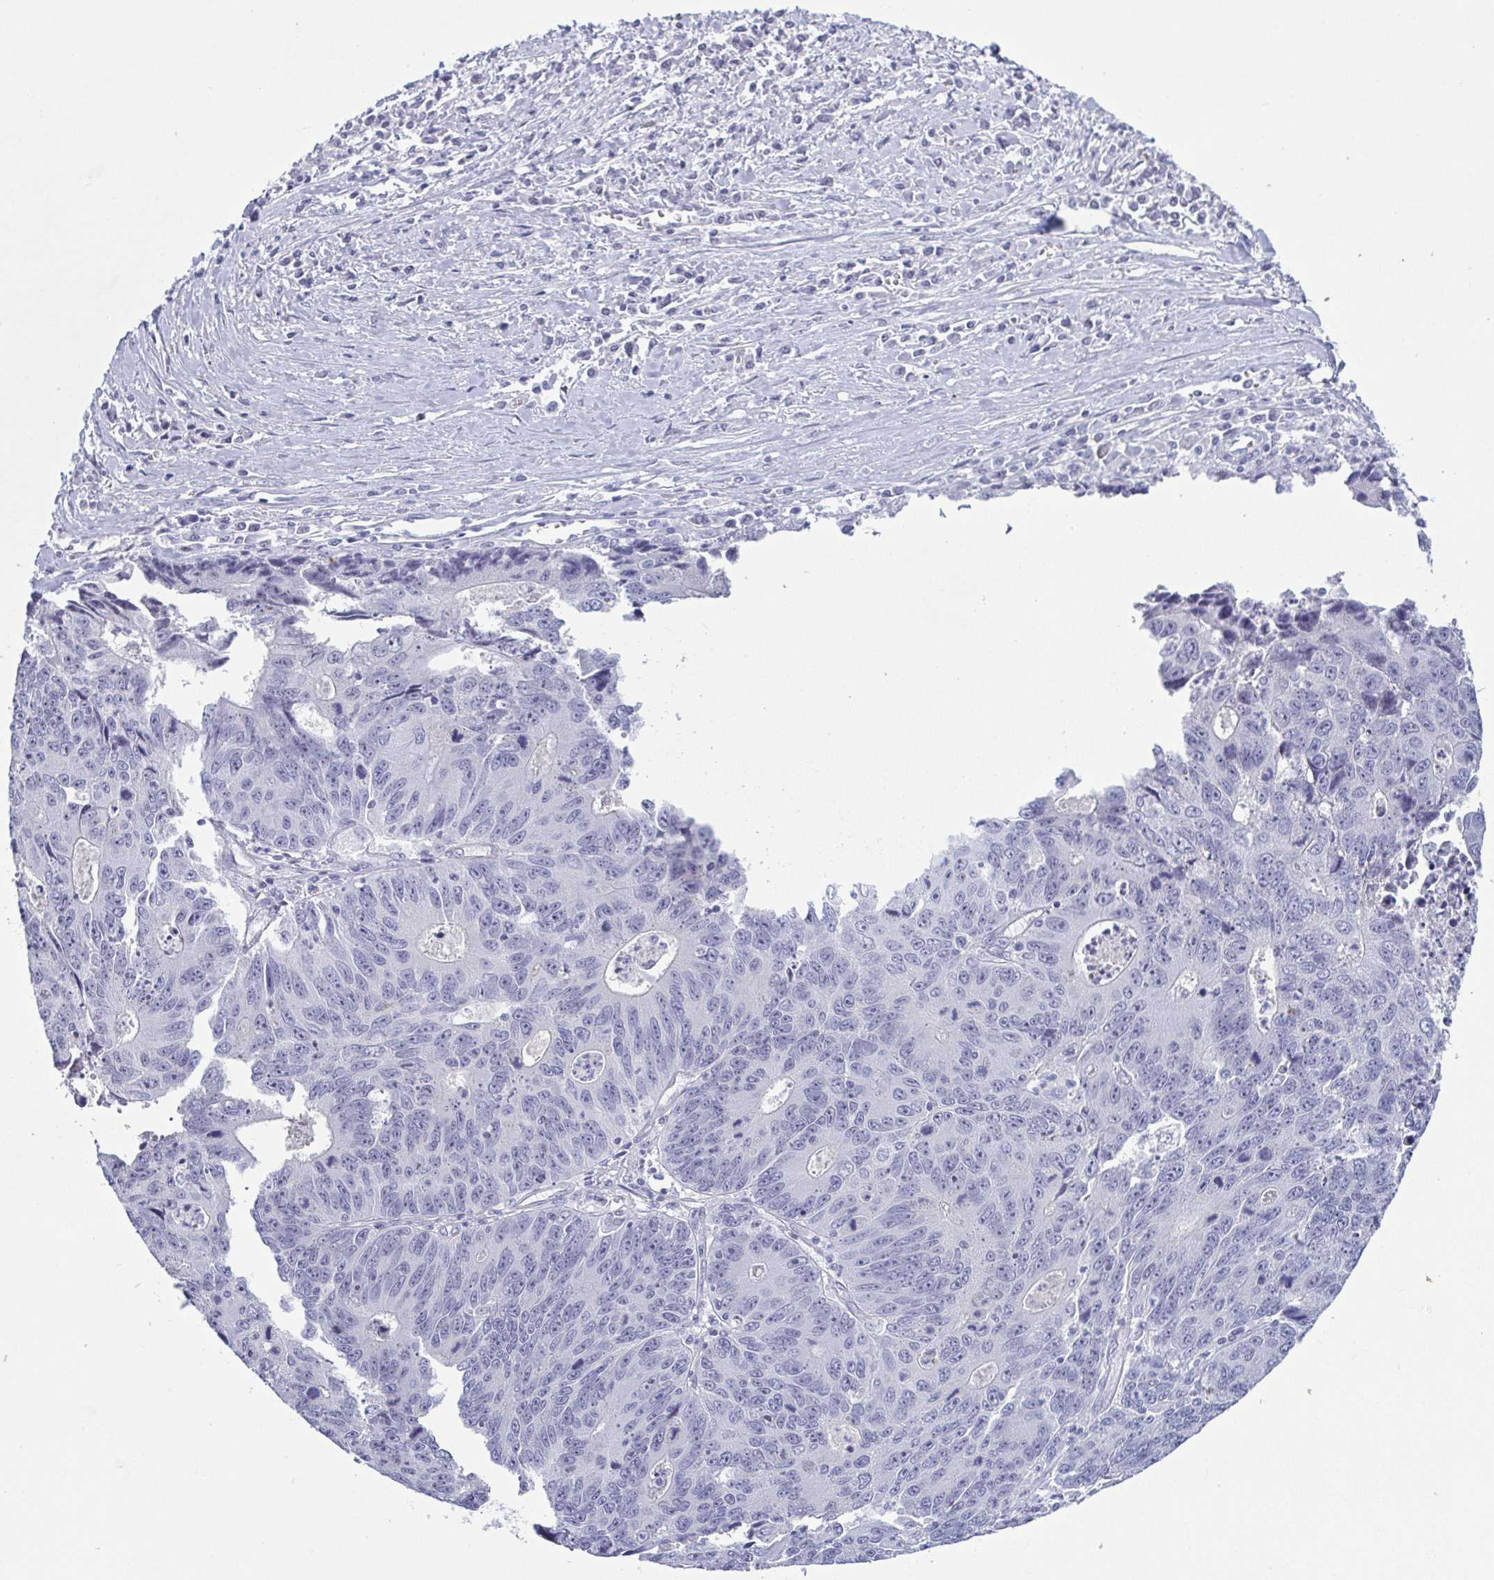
{"staining": {"intensity": "negative", "quantity": "none", "location": "none"}, "tissue": "liver cancer", "cell_type": "Tumor cells", "image_type": "cancer", "snomed": [{"axis": "morphology", "description": "Cholangiocarcinoma"}, {"axis": "topography", "description": "Liver"}], "caption": "Immunohistochemistry (IHC) image of cholangiocarcinoma (liver) stained for a protein (brown), which displays no staining in tumor cells.", "gene": "BZW1", "patient": {"sex": "male", "age": 65}}